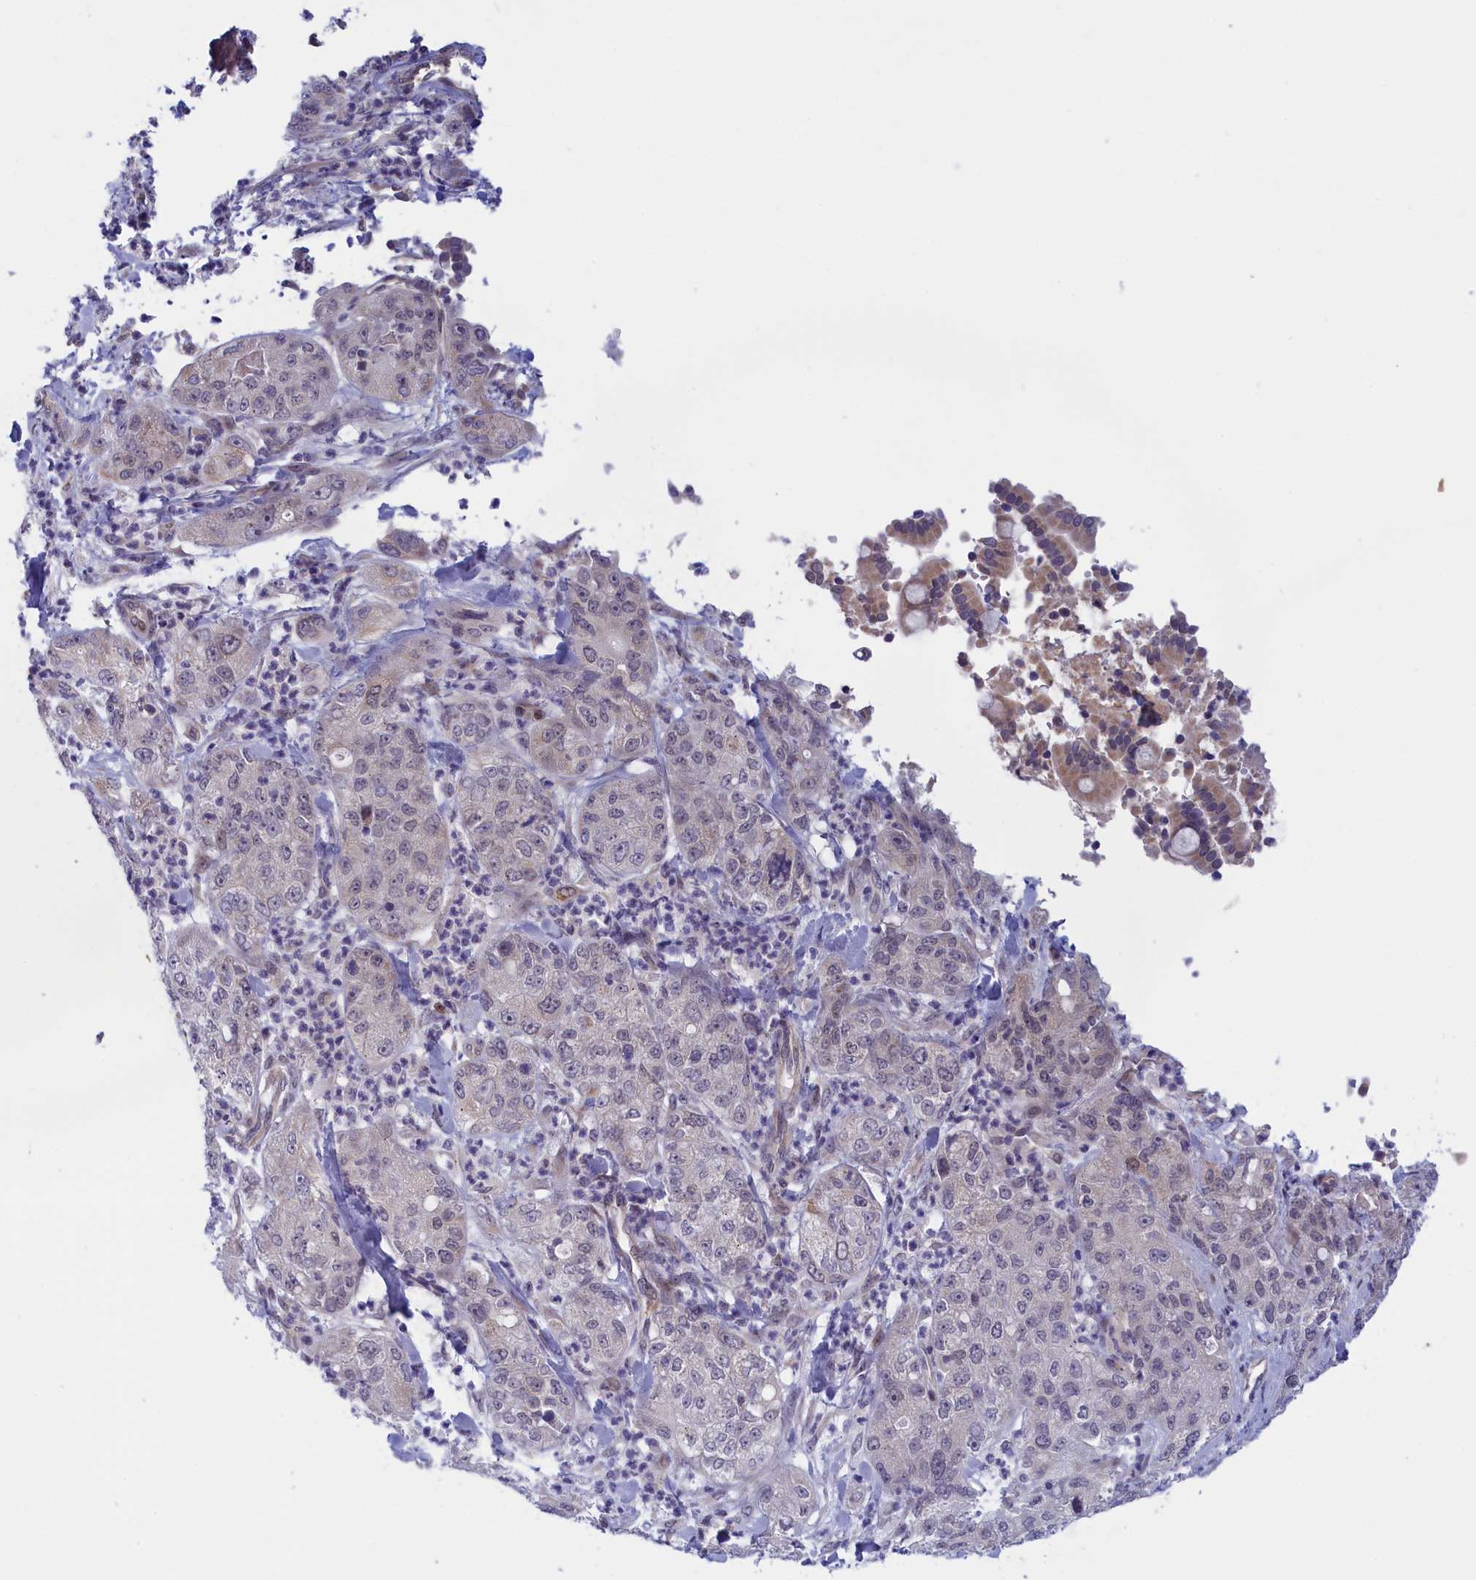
{"staining": {"intensity": "negative", "quantity": "none", "location": "none"}, "tissue": "pancreatic cancer", "cell_type": "Tumor cells", "image_type": "cancer", "snomed": [{"axis": "morphology", "description": "Adenocarcinoma, NOS"}, {"axis": "topography", "description": "Pancreas"}], "caption": "DAB (3,3'-diaminobenzidine) immunohistochemical staining of human pancreatic cancer reveals no significant staining in tumor cells.", "gene": "IGFALS", "patient": {"sex": "female", "age": 78}}